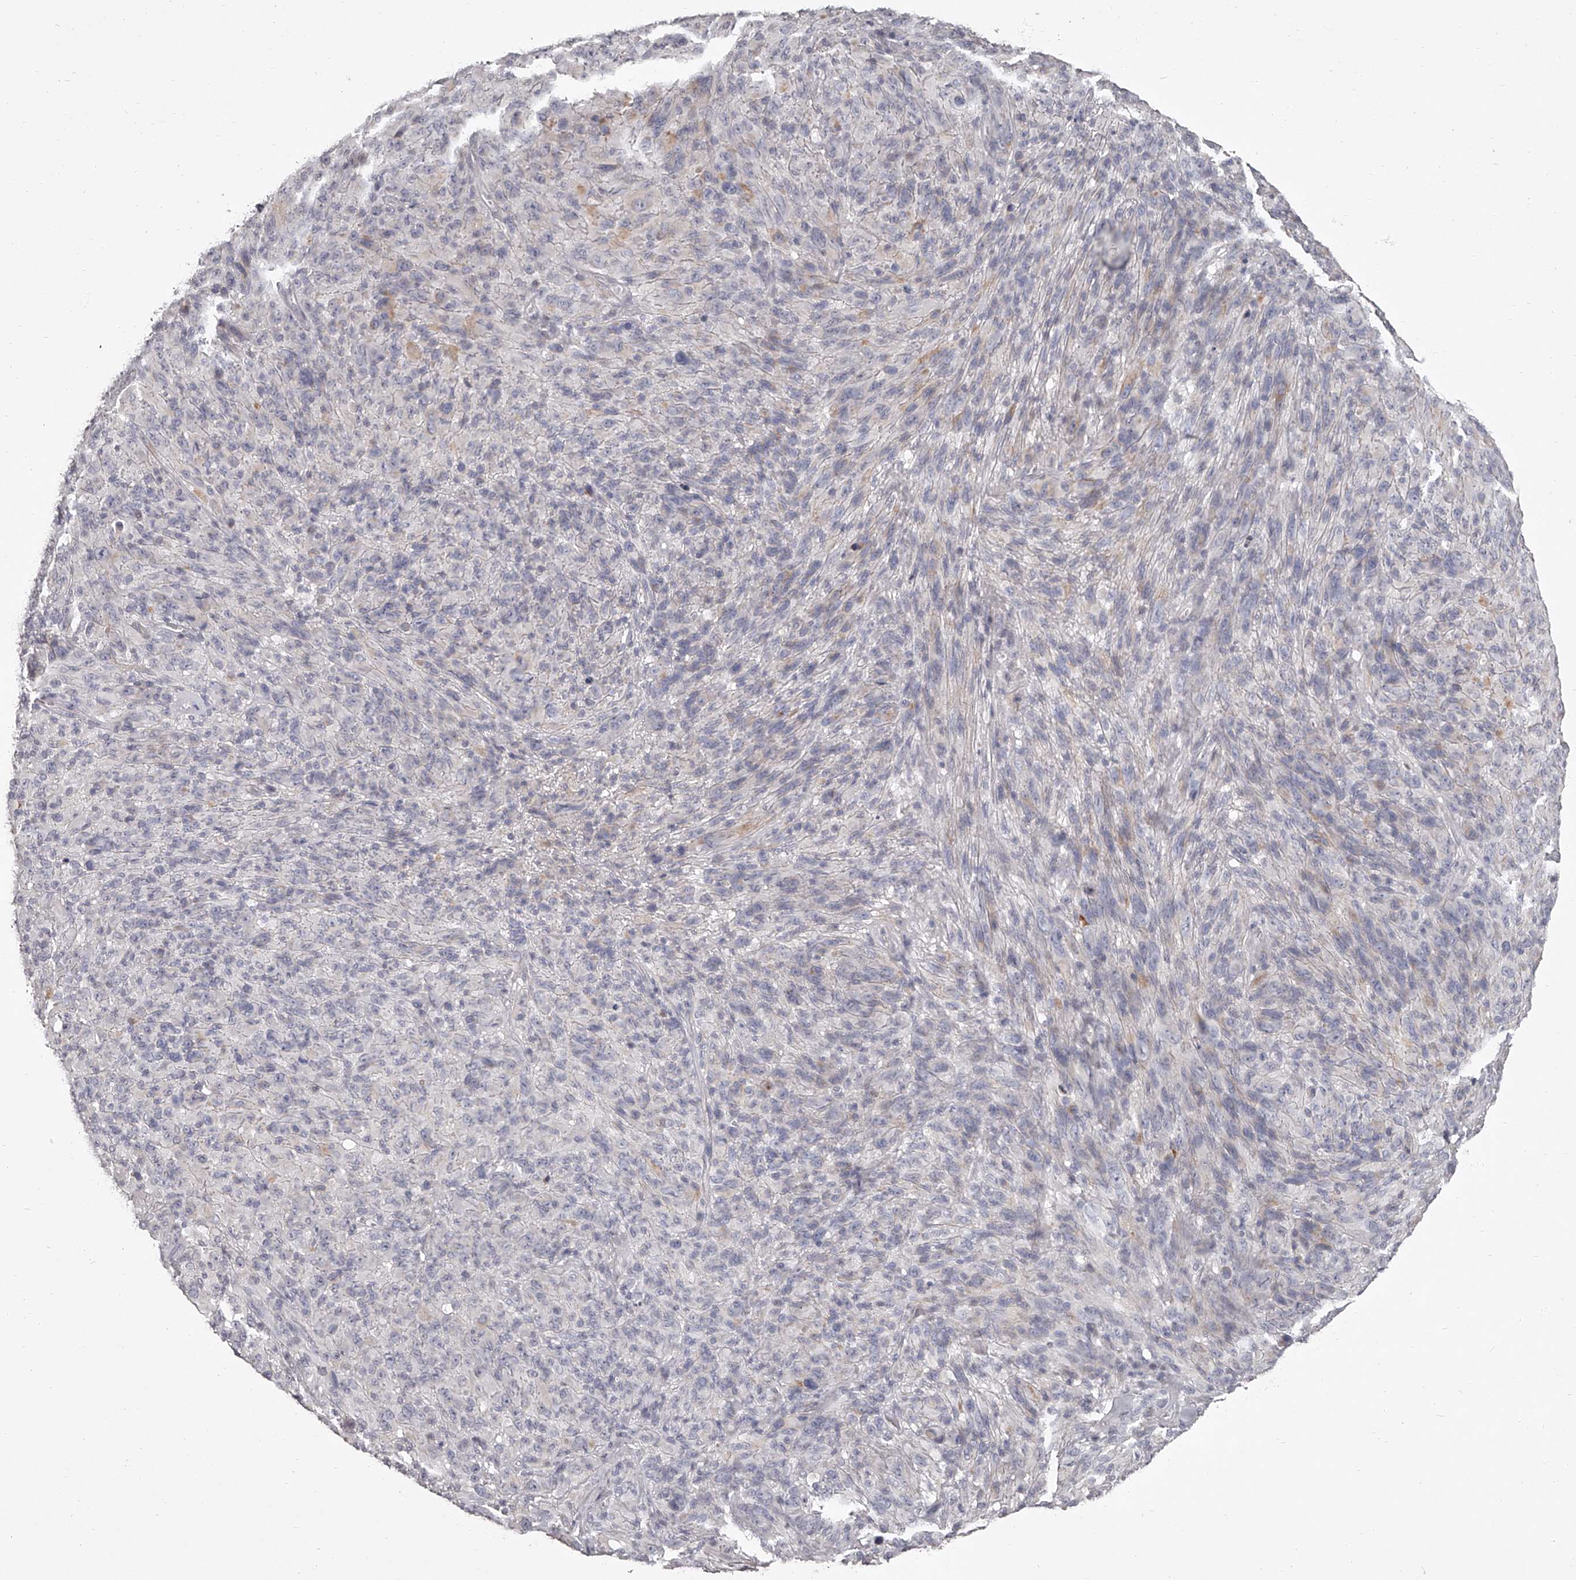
{"staining": {"intensity": "negative", "quantity": "none", "location": "none"}, "tissue": "melanoma", "cell_type": "Tumor cells", "image_type": "cancer", "snomed": [{"axis": "morphology", "description": "Malignant melanoma, NOS"}, {"axis": "topography", "description": "Skin of head"}], "caption": "Immunohistochemical staining of malignant melanoma reveals no significant expression in tumor cells.", "gene": "NT5DC1", "patient": {"sex": "male", "age": 96}}